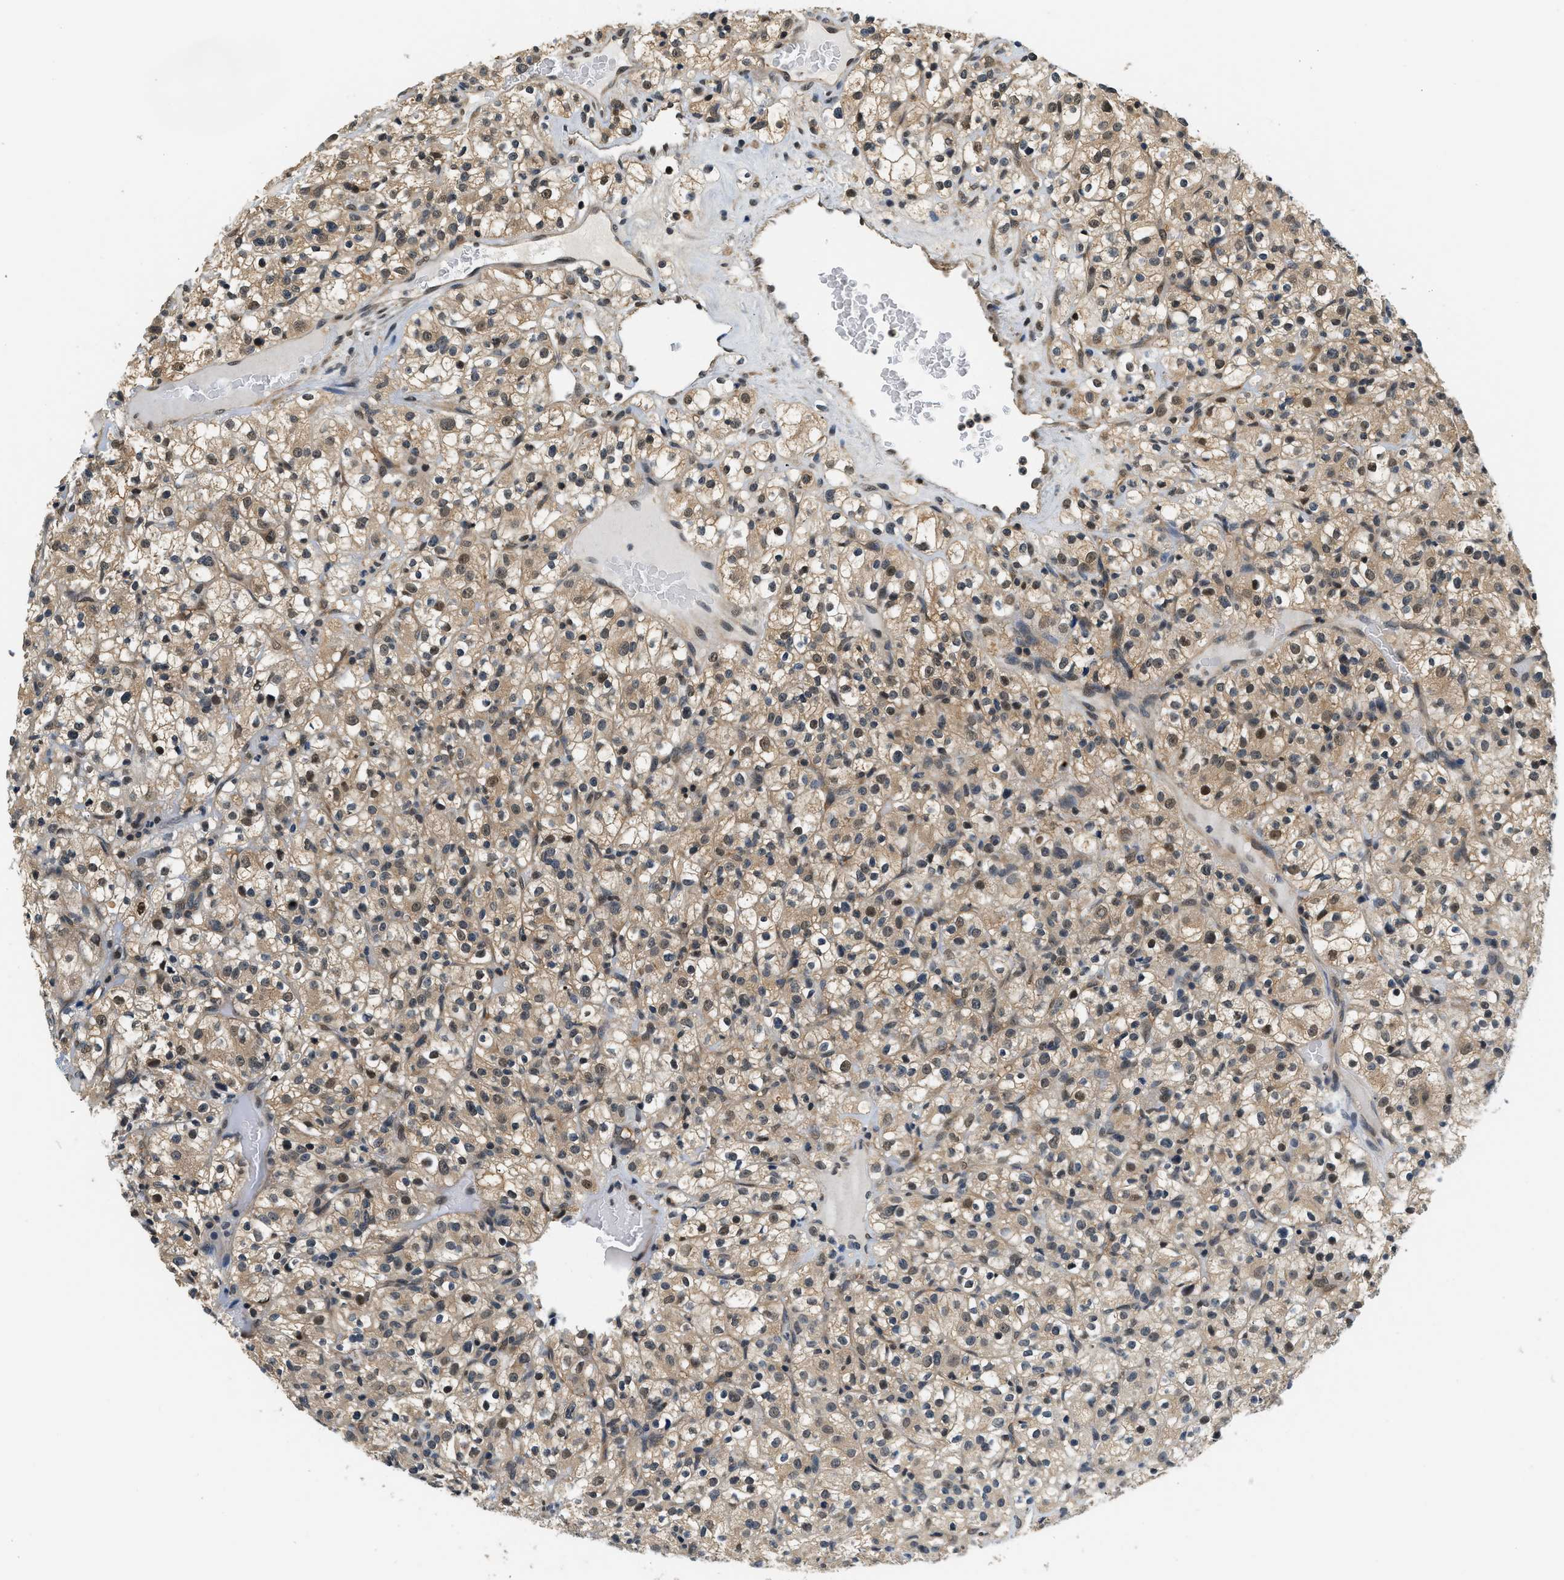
{"staining": {"intensity": "moderate", "quantity": ">75%", "location": "cytoplasmic/membranous"}, "tissue": "renal cancer", "cell_type": "Tumor cells", "image_type": "cancer", "snomed": [{"axis": "morphology", "description": "Normal tissue, NOS"}, {"axis": "morphology", "description": "Adenocarcinoma, NOS"}, {"axis": "topography", "description": "Kidney"}], "caption": "A medium amount of moderate cytoplasmic/membranous positivity is present in approximately >75% of tumor cells in renal cancer tissue.", "gene": "PSMD3", "patient": {"sex": "female", "age": 72}}